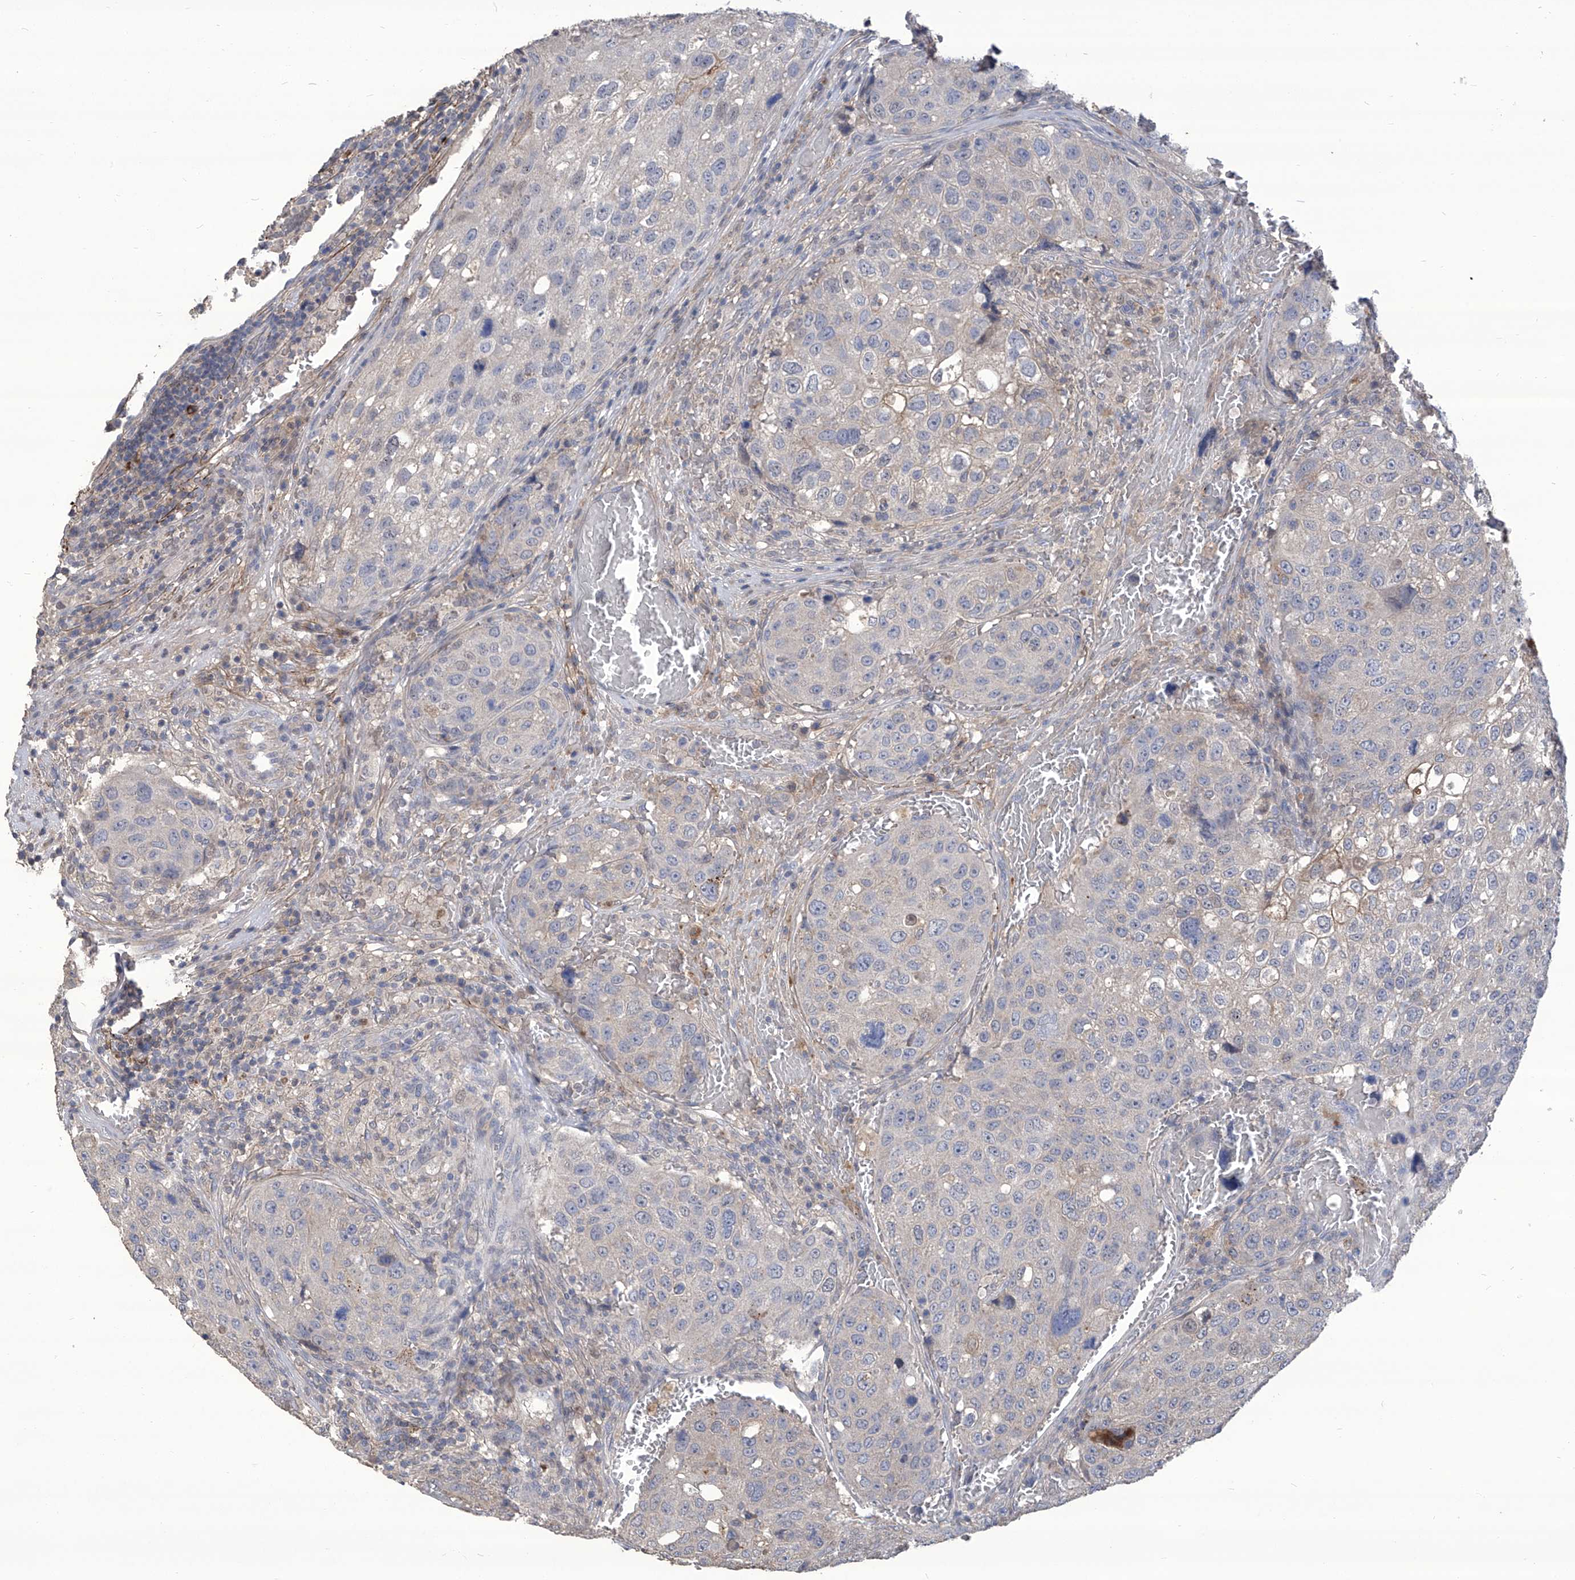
{"staining": {"intensity": "negative", "quantity": "none", "location": "none"}, "tissue": "urothelial cancer", "cell_type": "Tumor cells", "image_type": "cancer", "snomed": [{"axis": "morphology", "description": "Urothelial carcinoma, High grade"}, {"axis": "topography", "description": "Lymph node"}, {"axis": "topography", "description": "Urinary bladder"}], "caption": "This is an immunohistochemistry (IHC) micrograph of urothelial cancer. There is no staining in tumor cells.", "gene": "TXNIP", "patient": {"sex": "male", "age": 51}}